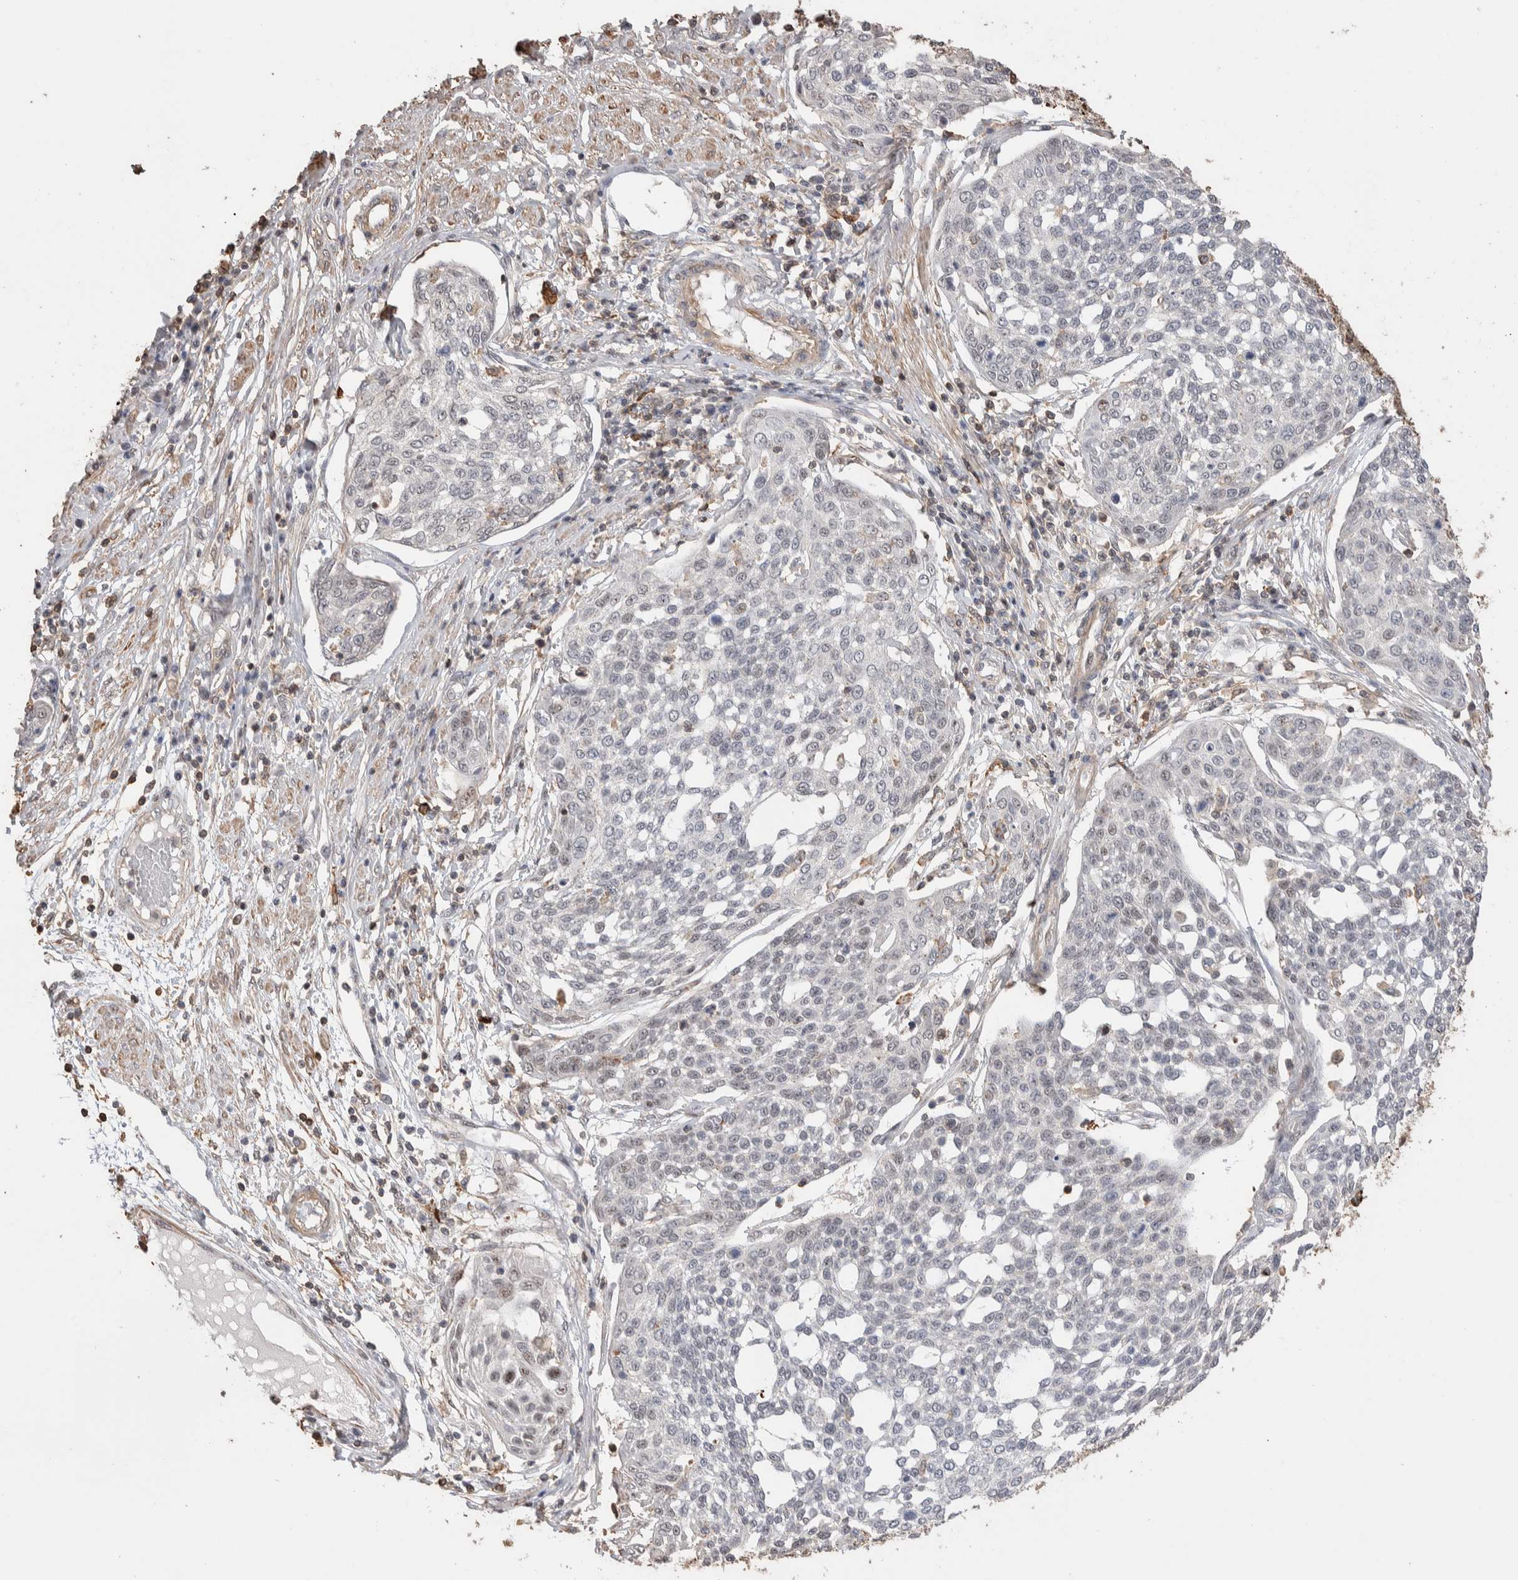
{"staining": {"intensity": "negative", "quantity": "none", "location": "none"}, "tissue": "cervical cancer", "cell_type": "Tumor cells", "image_type": "cancer", "snomed": [{"axis": "morphology", "description": "Squamous cell carcinoma, NOS"}, {"axis": "topography", "description": "Cervix"}], "caption": "Histopathology image shows no significant protein positivity in tumor cells of cervical cancer. (DAB IHC with hematoxylin counter stain).", "gene": "ZNF704", "patient": {"sex": "female", "age": 34}}